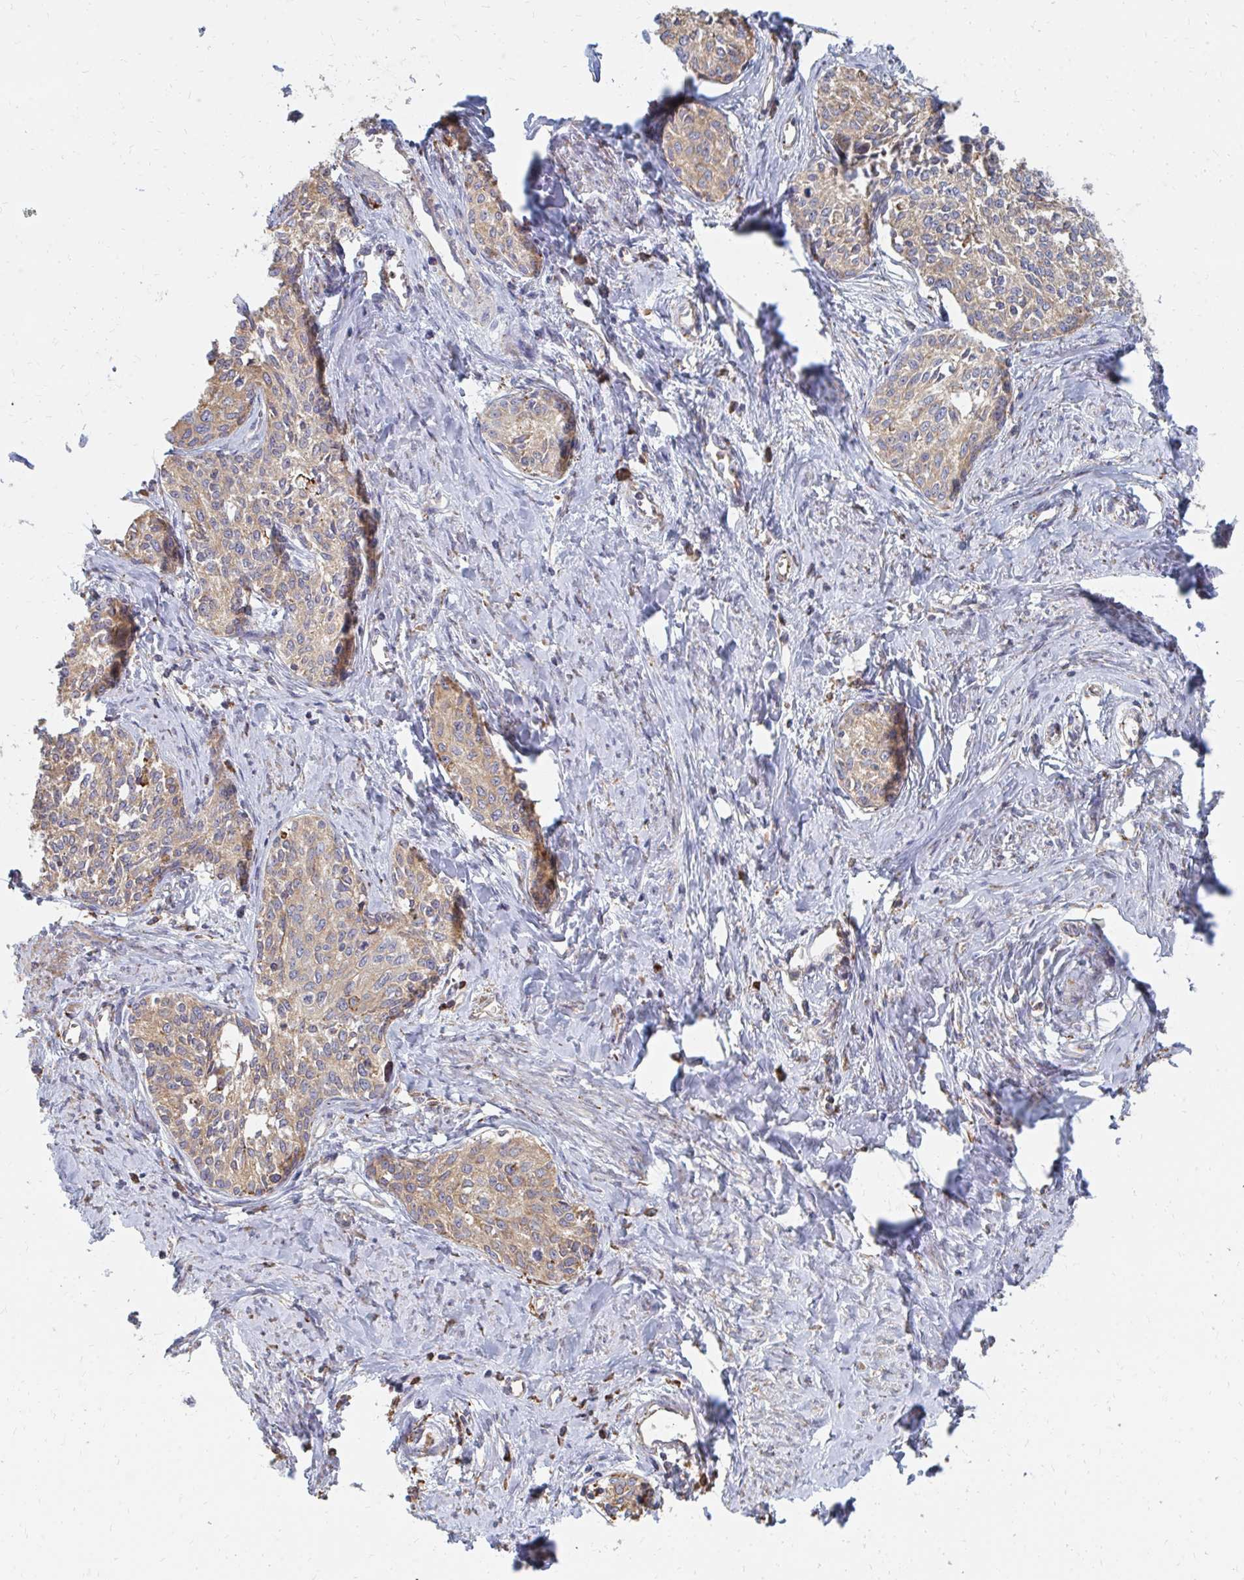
{"staining": {"intensity": "weak", "quantity": ">75%", "location": "cytoplasmic/membranous"}, "tissue": "cervical cancer", "cell_type": "Tumor cells", "image_type": "cancer", "snomed": [{"axis": "morphology", "description": "Squamous cell carcinoma, NOS"}, {"axis": "morphology", "description": "Adenocarcinoma, NOS"}, {"axis": "topography", "description": "Cervix"}], "caption": "Protein staining demonstrates weak cytoplasmic/membranous positivity in about >75% of tumor cells in cervical cancer (squamous cell carcinoma).", "gene": "PPP1R13L", "patient": {"sex": "female", "age": 52}}